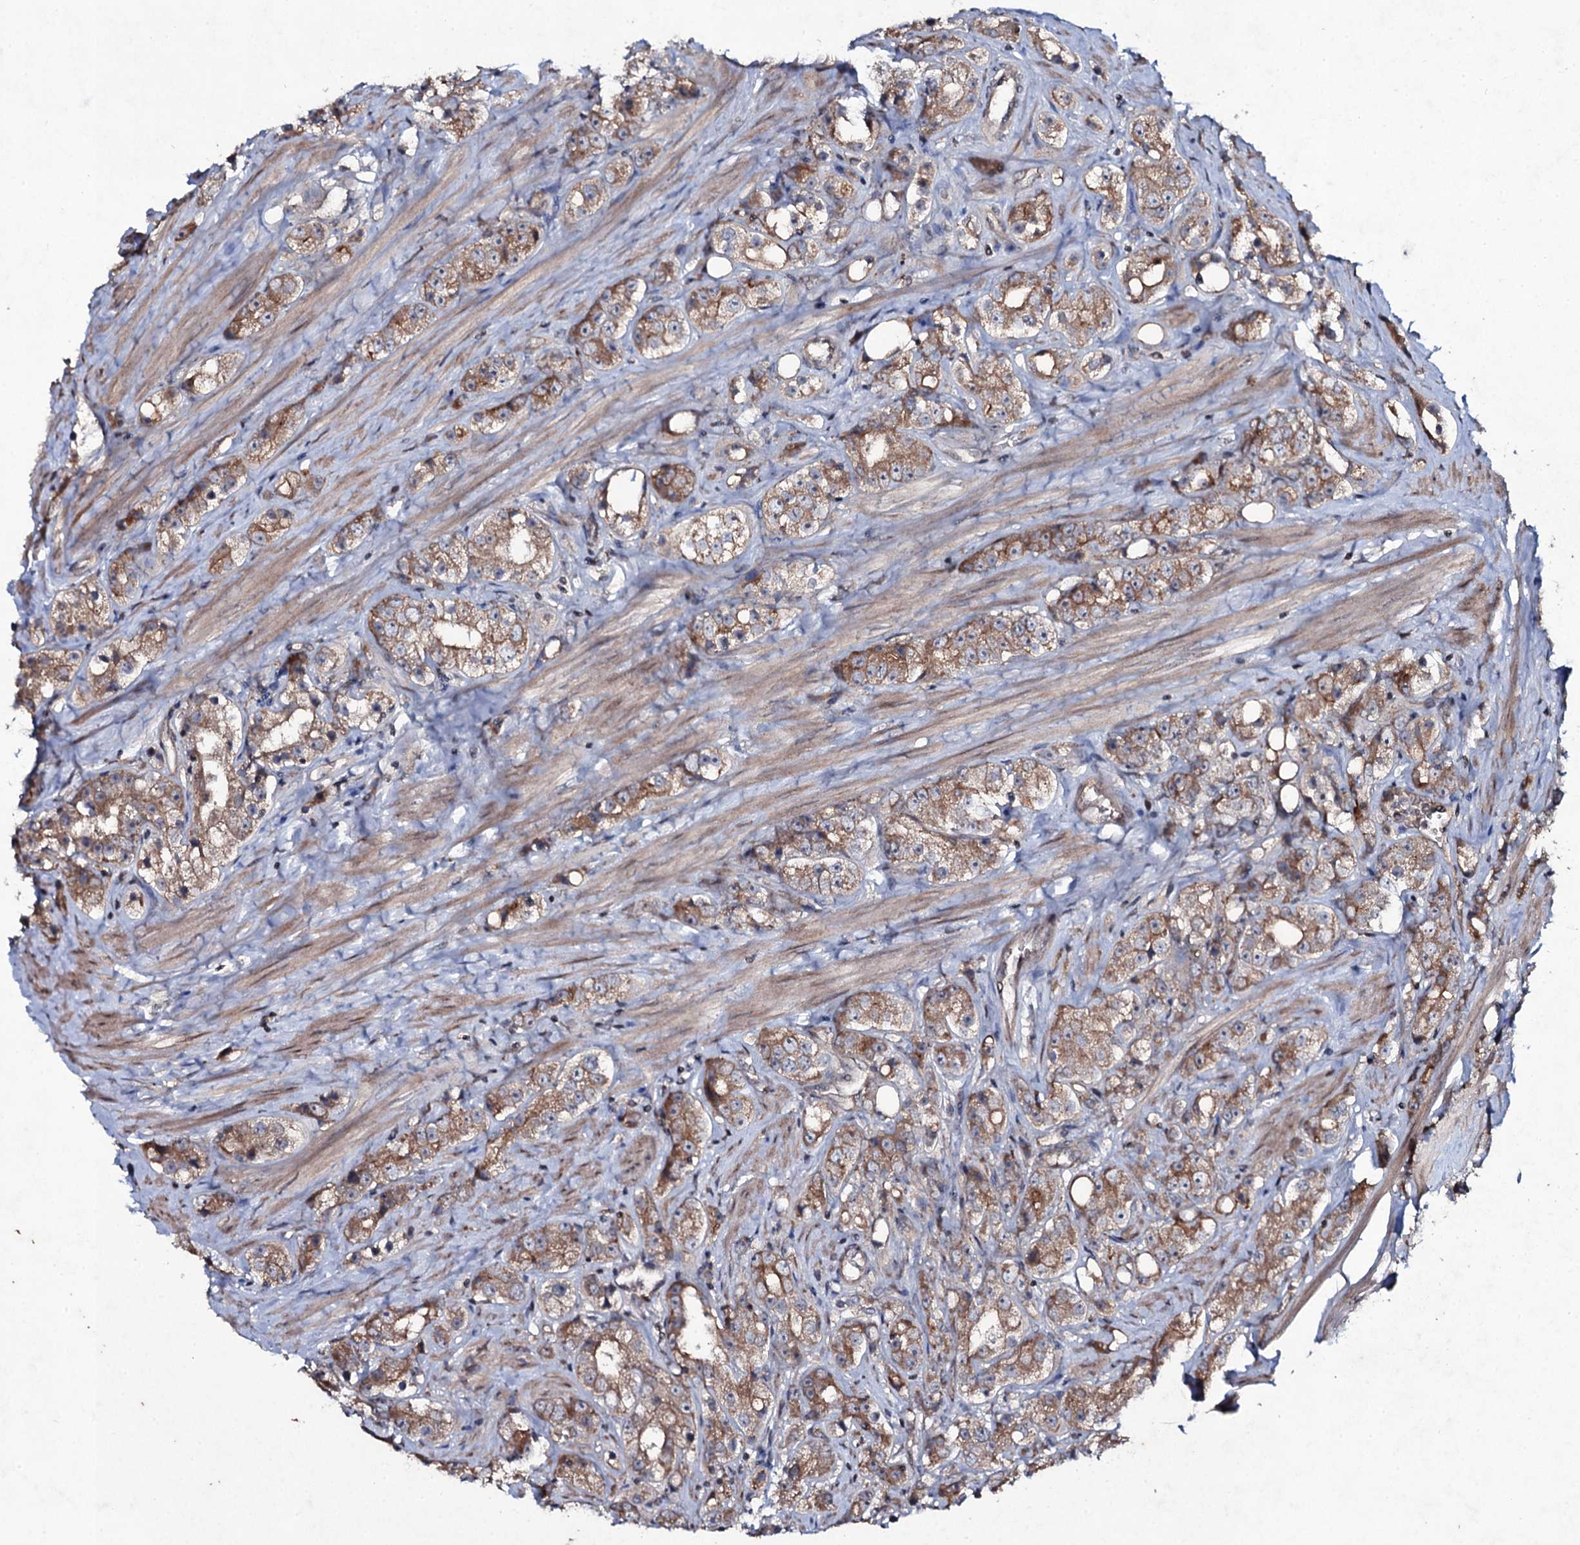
{"staining": {"intensity": "moderate", "quantity": ">75%", "location": "cytoplasmic/membranous"}, "tissue": "prostate cancer", "cell_type": "Tumor cells", "image_type": "cancer", "snomed": [{"axis": "morphology", "description": "Adenocarcinoma, NOS"}, {"axis": "topography", "description": "Prostate"}], "caption": "Adenocarcinoma (prostate) stained with immunohistochemistry (IHC) exhibits moderate cytoplasmic/membranous staining in about >75% of tumor cells.", "gene": "SNAP23", "patient": {"sex": "male", "age": 79}}